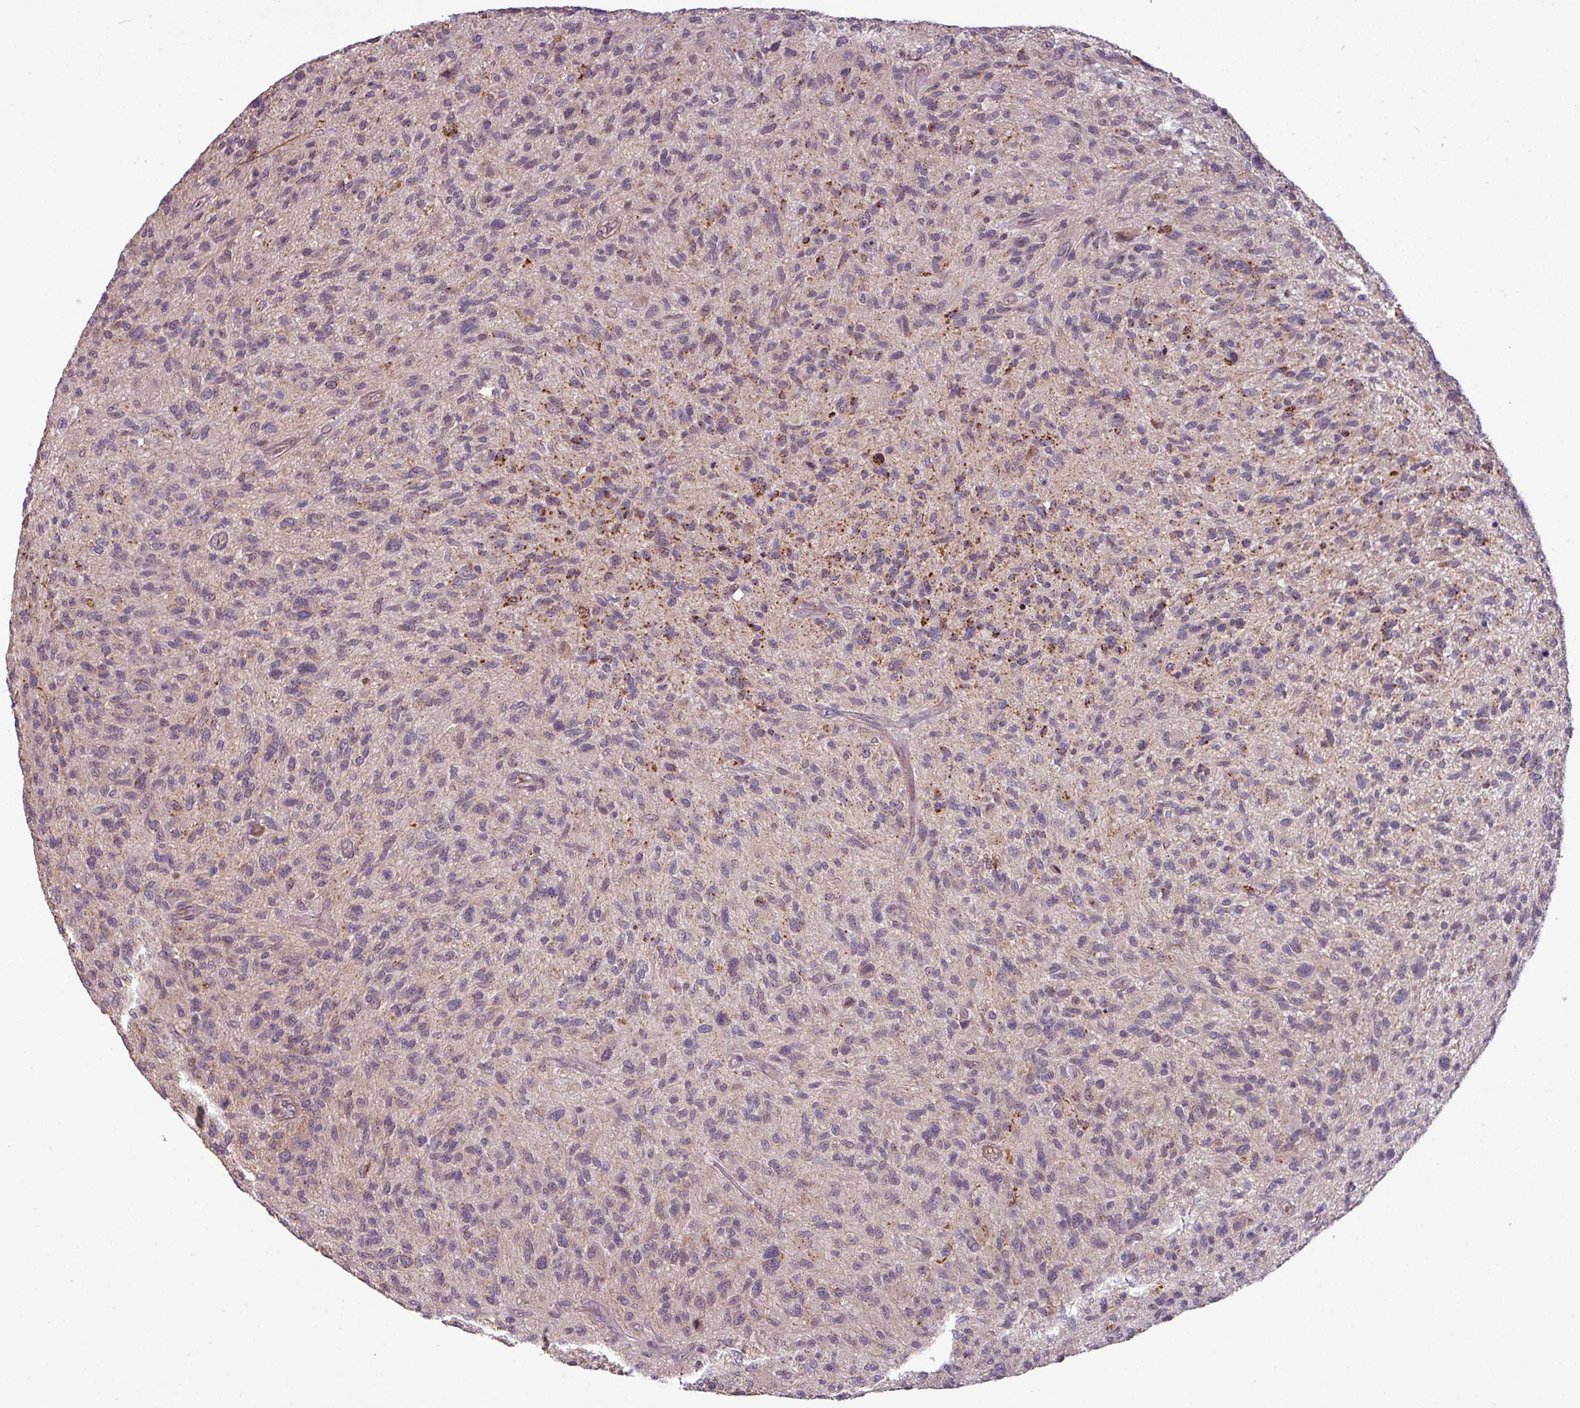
{"staining": {"intensity": "moderate", "quantity": "<25%", "location": "cytoplasmic/membranous"}, "tissue": "glioma", "cell_type": "Tumor cells", "image_type": "cancer", "snomed": [{"axis": "morphology", "description": "Glioma, malignant, High grade"}, {"axis": "topography", "description": "Brain"}], "caption": "Malignant glioma (high-grade) stained for a protein displays moderate cytoplasmic/membranous positivity in tumor cells.", "gene": "ZNF35", "patient": {"sex": "male", "age": 47}}